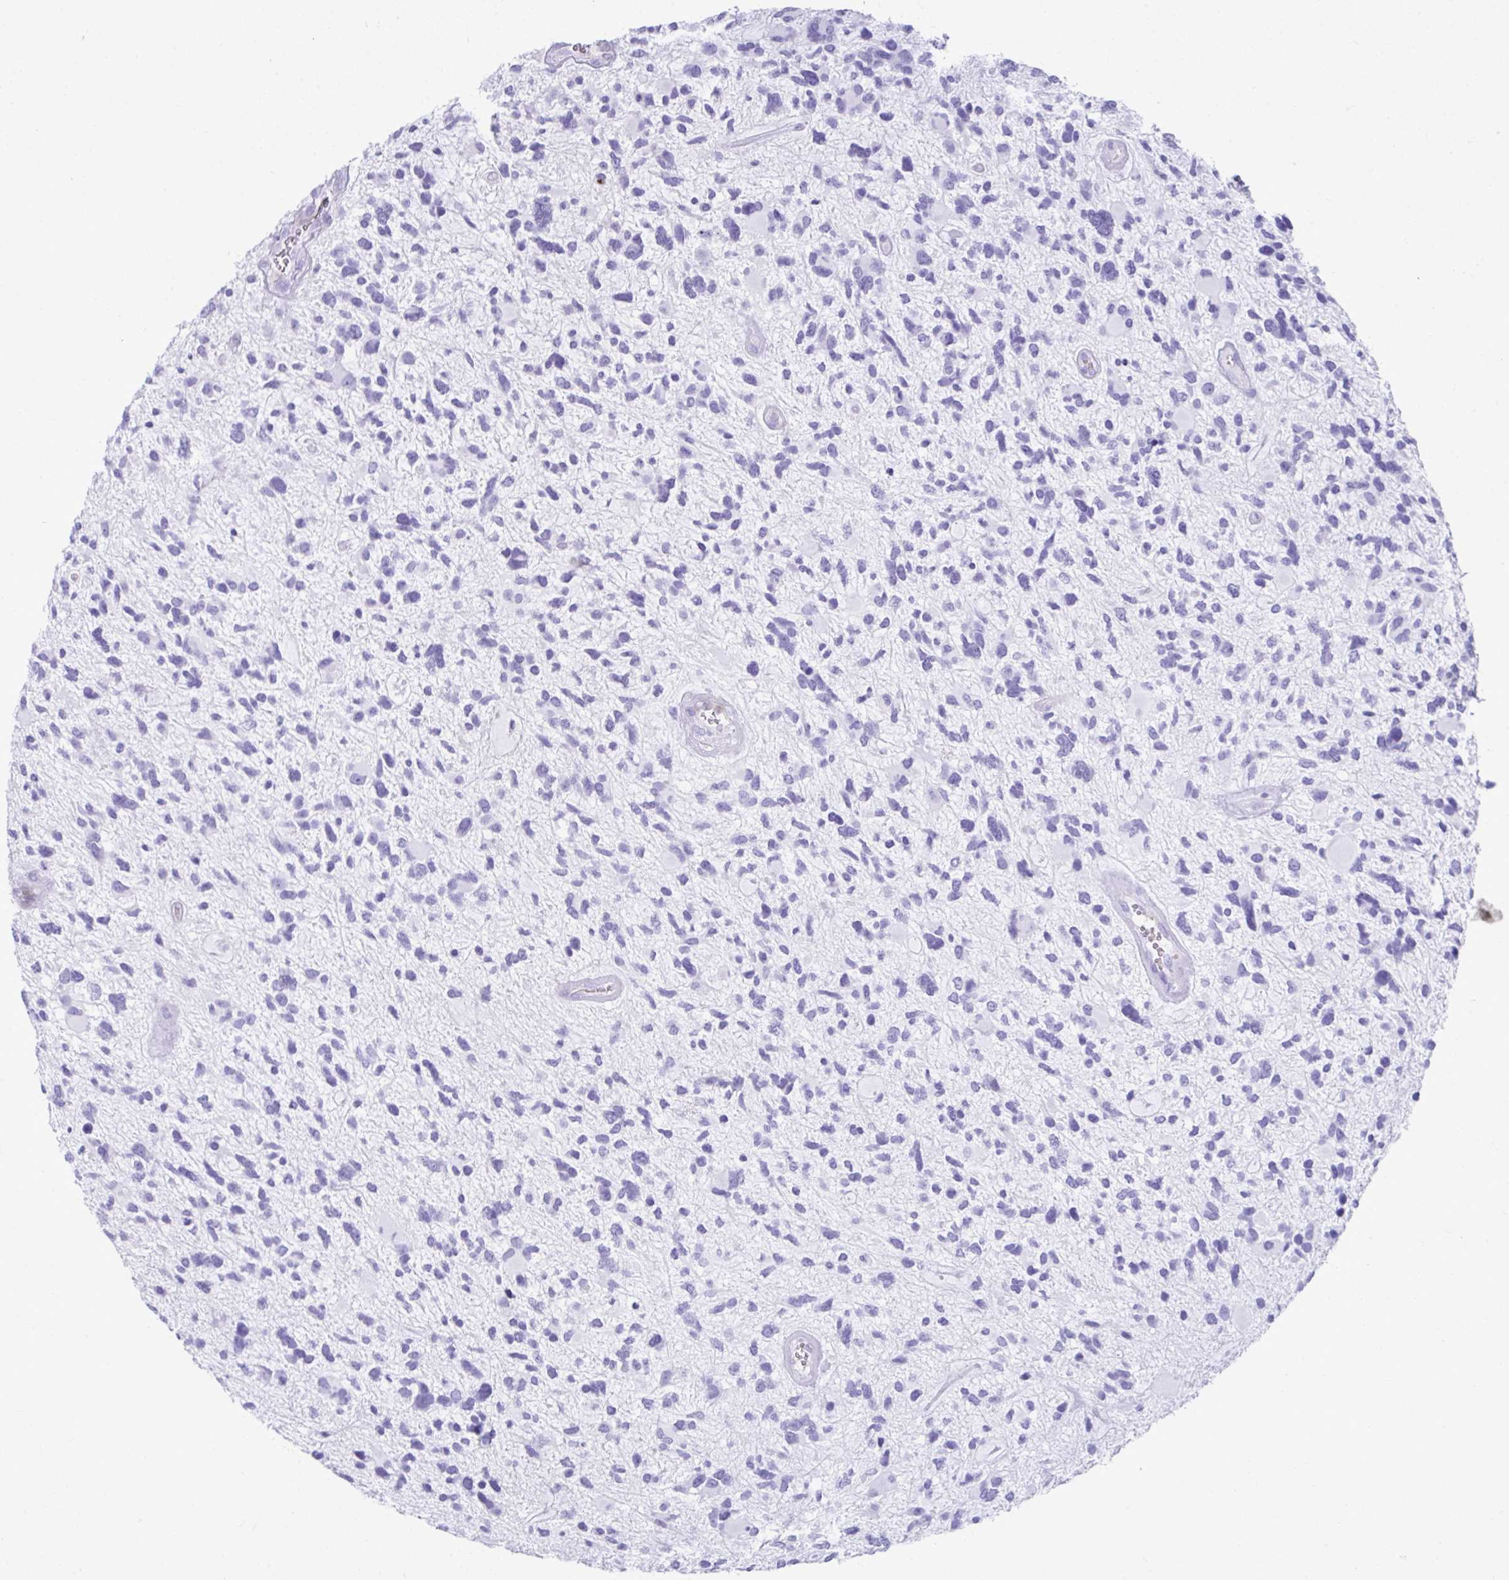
{"staining": {"intensity": "negative", "quantity": "none", "location": "none"}, "tissue": "glioma", "cell_type": "Tumor cells", "image_type": "cancer", "snomed": [{"axis": "morphology", "description": "Glioma, malignant, High grade"}, {"axis": "topography", "description": "Brain"}], "caption": "Micrograph shows no significant protein staining in tumor cells of glioma. The staining is performed using DAB brown chromogen with nuclei counter-stained in using hematoxylin.", "gene": "PSCA", "patient": {"sex": "female", "age": 11}}